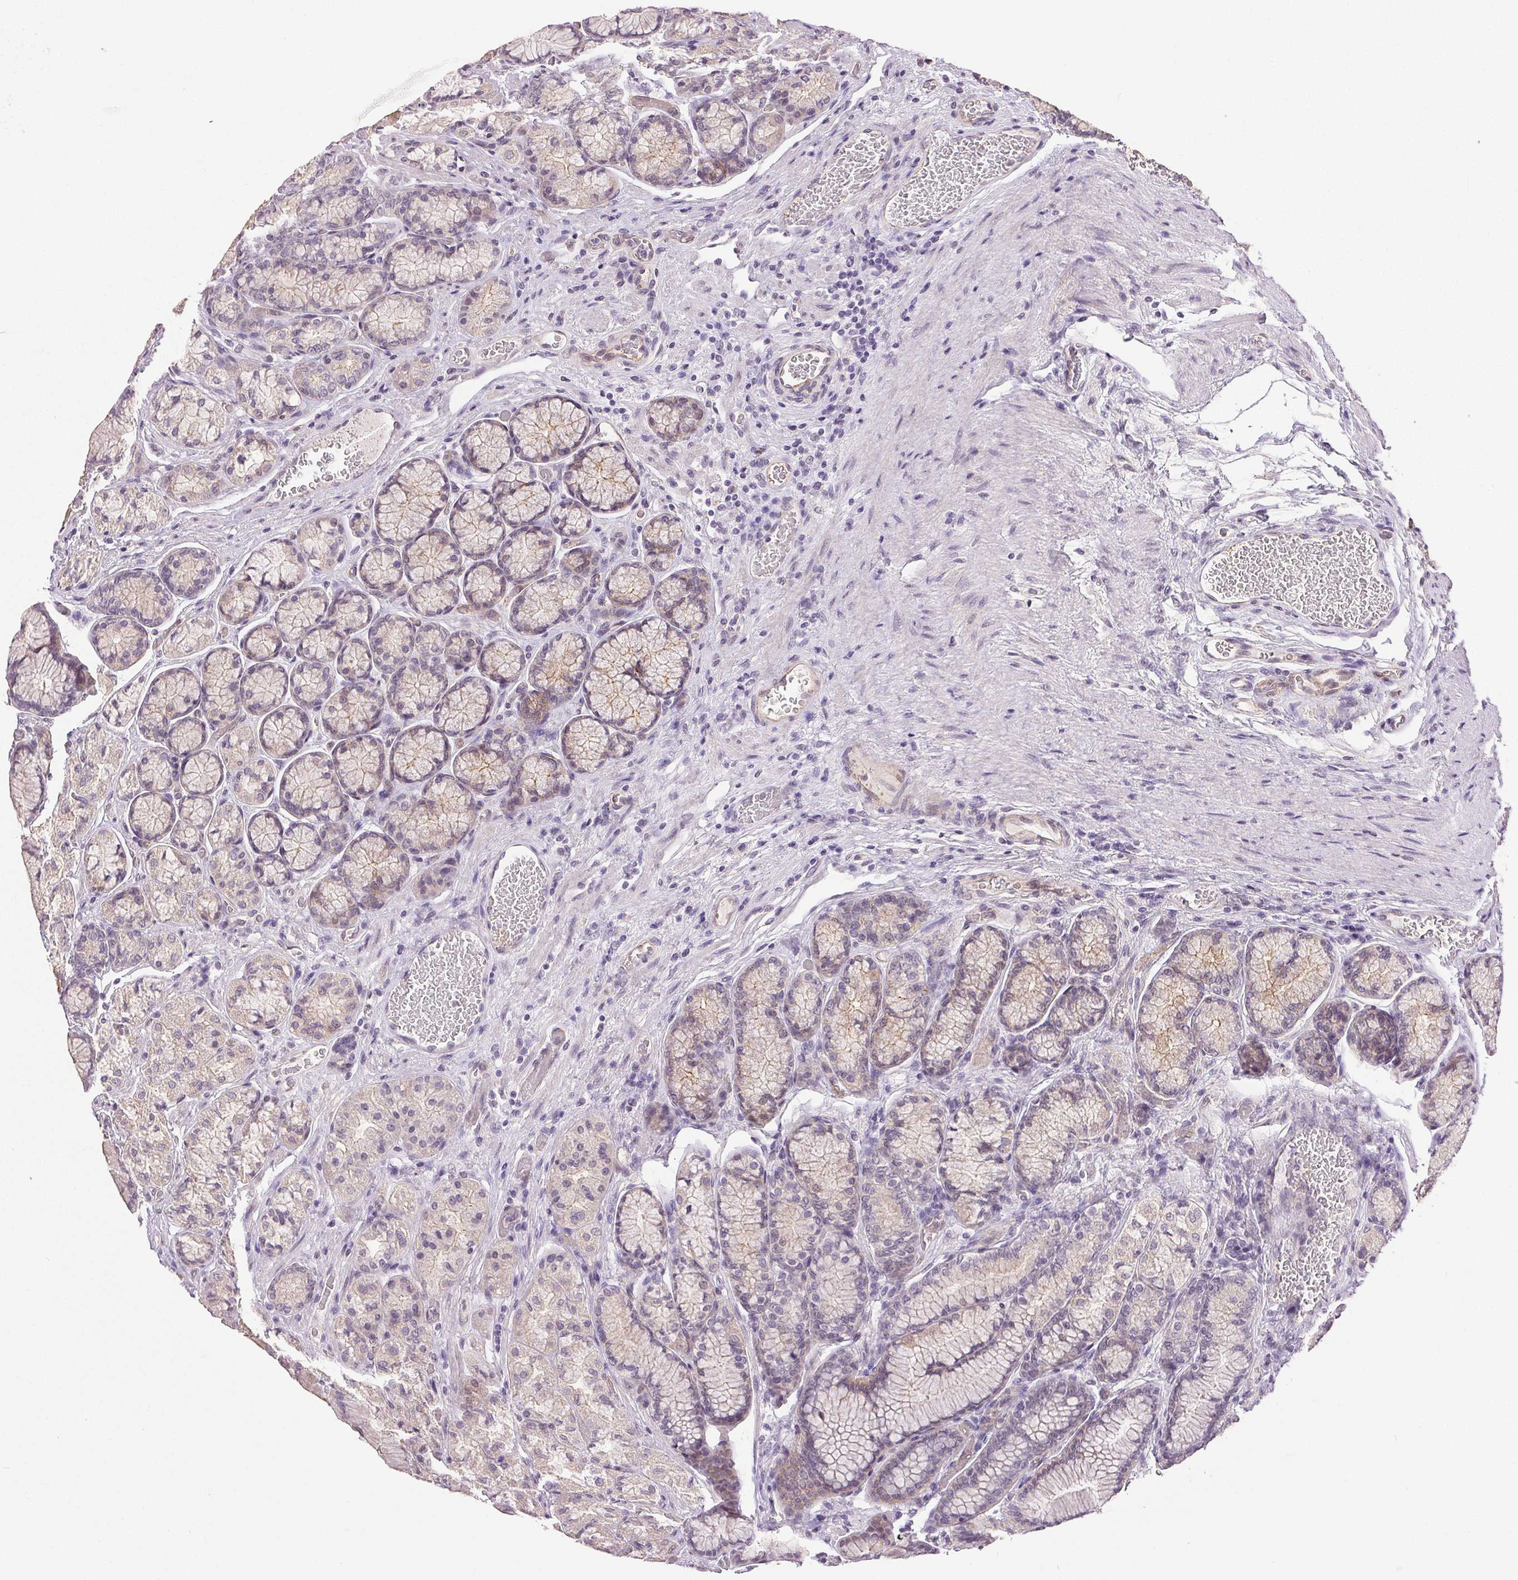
{"staining": {"intensity": "weak", "quantity": "25%-75%", "location": "cytoplasmic/membranous"}, "tissue": "stomach", "cell_type": "Glandular cells", "image_type": "normal", "snomed": [{"axis": "morphology", "description": "Normal tissue, NOS"}, {"axis": "morphology", "description": "Adenocarcinoma, NOS"}, {"axis": "morphology", "description": "Adenocarcinoma, High grade"}, {"axis": "topography", "description": "Stomach, upper"}, {"axis": "topography", "description": "Stomach"}], "caption": "The micrograph displays staining of unremarkable stomach, revealing weak cytoplasmic/membranous protein positivity (brown color) within glandular cells.", "gene": "PLCB1", "patient": {"sex": "female", "age": 65}}